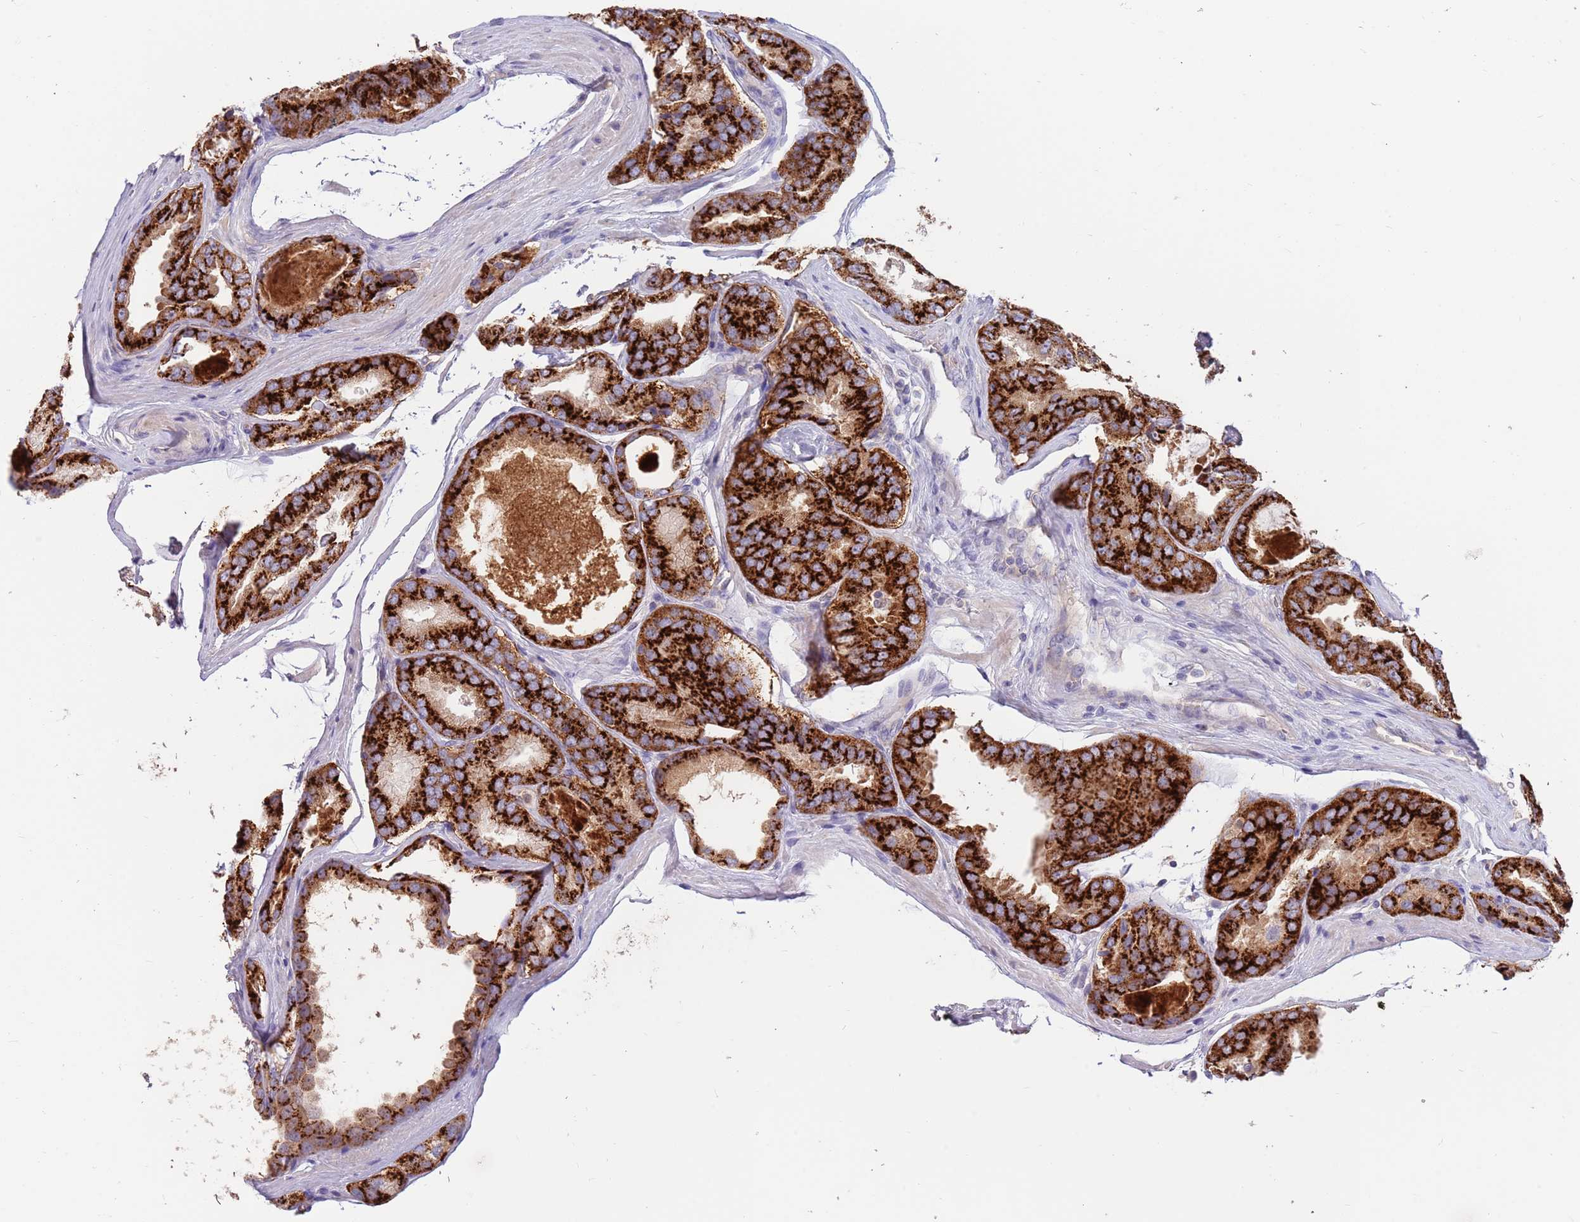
{"staining": {"intensity": "strong", "quantity": ">75%", "location": "cytoplasmic/membranous"}, "tissue": "prostate cancer", "cell_type": "Tumor cells", "image_type": "cancer", "snomed": [{"axis": "morphology", "description": "Adenocarcinoma, High grade"}, {"axis": "topography", "description": "Prostate"}], "caption": "Tumor cells exhibit high levels of strong cytoplasmic/membranous staining in approximately >75% of cells in prostate cancer (high-grade adenocarcinoma). Immunohistochemistry (ihc) stains the protein in brown and the nuclei are stained blue.", "gene": "BORCS5", "patient": {"sex": "male", "age": 72}}